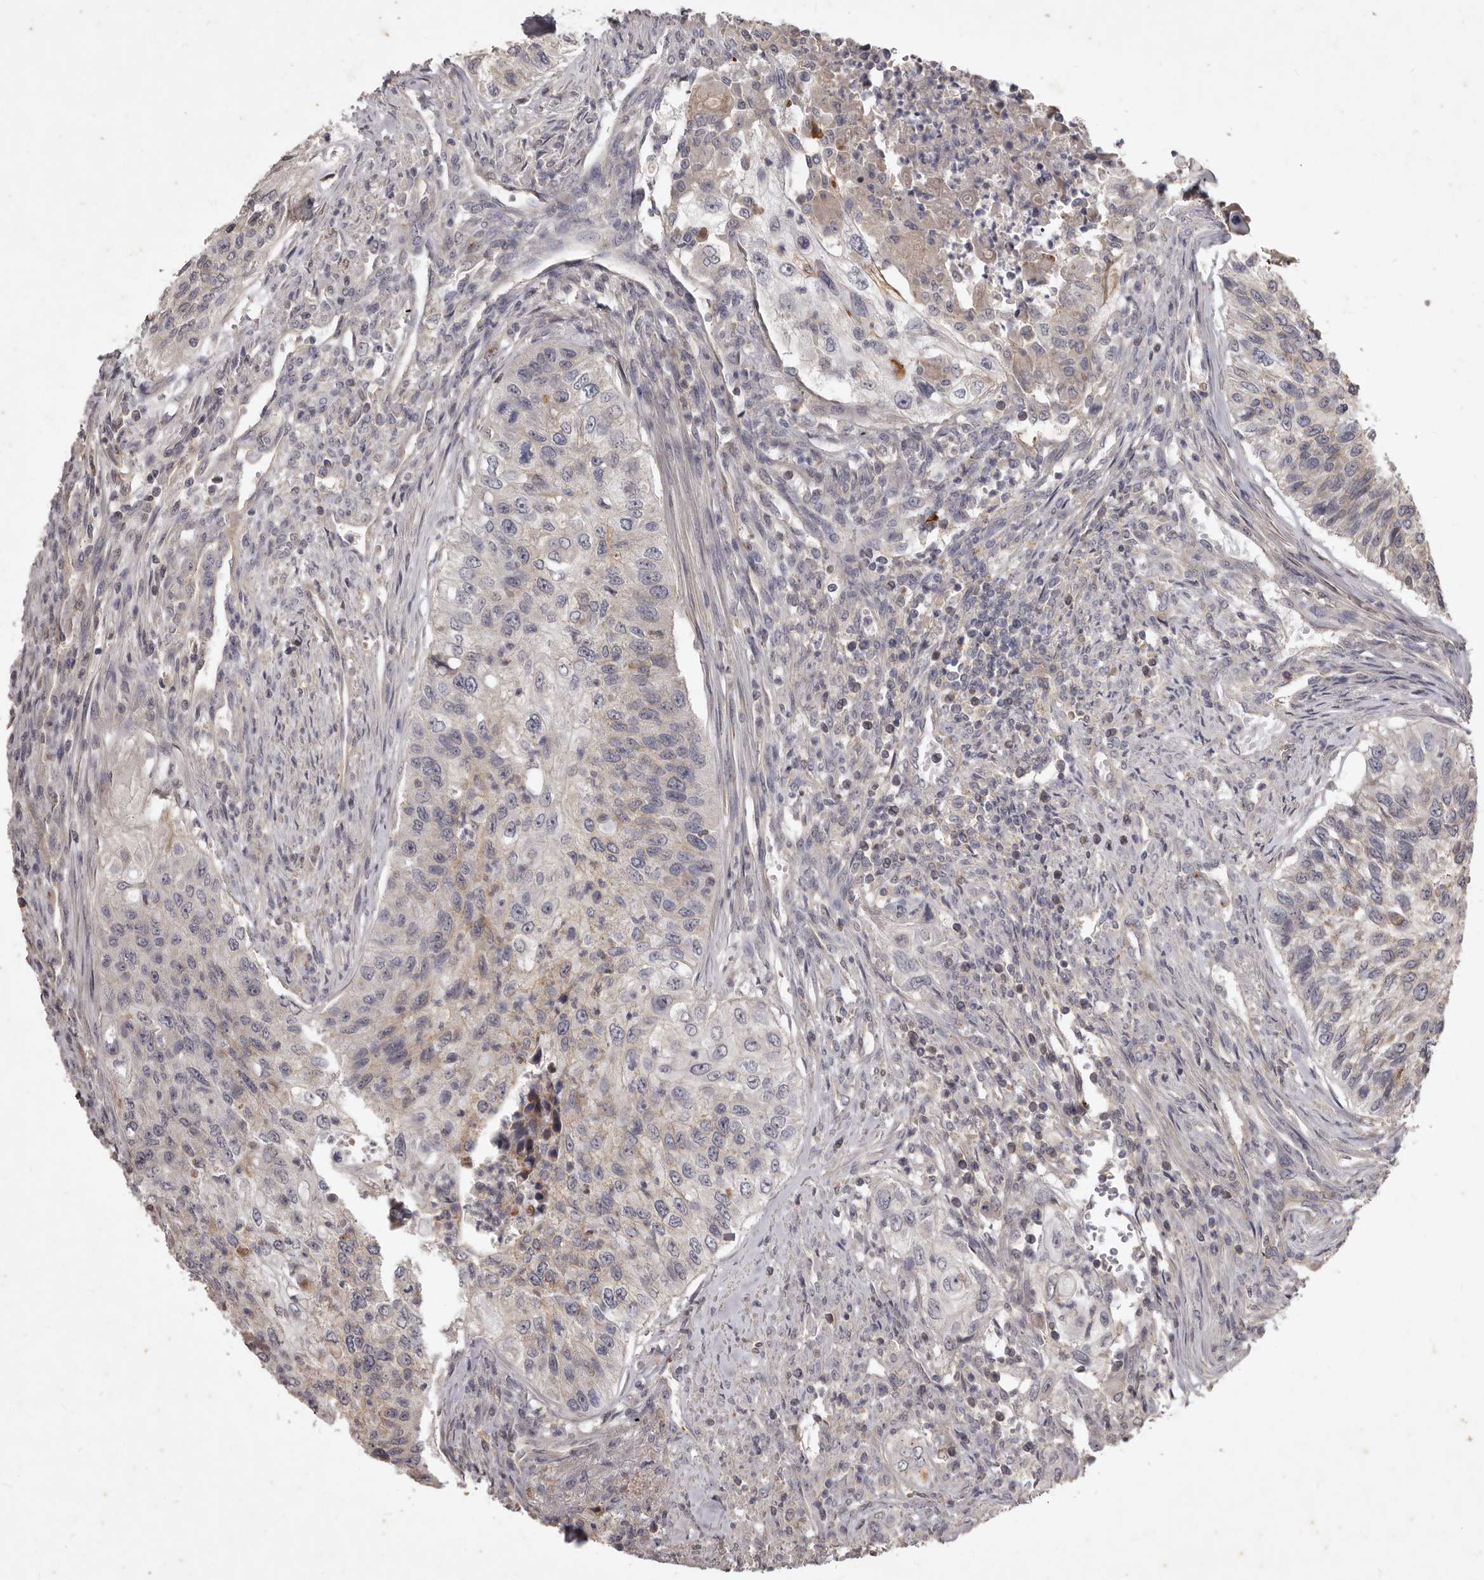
{"staining": {"intensity": "moderate", "quantity": "<25%", "location": "cytoplasmic/membranous"}, "tissue": "urothelial cancer", "cell_type": "Tumor cells", "image_type": "cancer", "snomed": [{"axis": "morphology", "description": "Urothelial carcinoma, High grade"}, {"axis": "topography", "description": "Urinary bladder"}], "caption": "There is low levels of moderate cytoplasmic/membranous expression in tumor cells of urothelial cancer, as demonstrated by immunohistochemical staining (brown color).", "gene": "GPRC5C", "patient": {"sex": "female", "age": 60}}